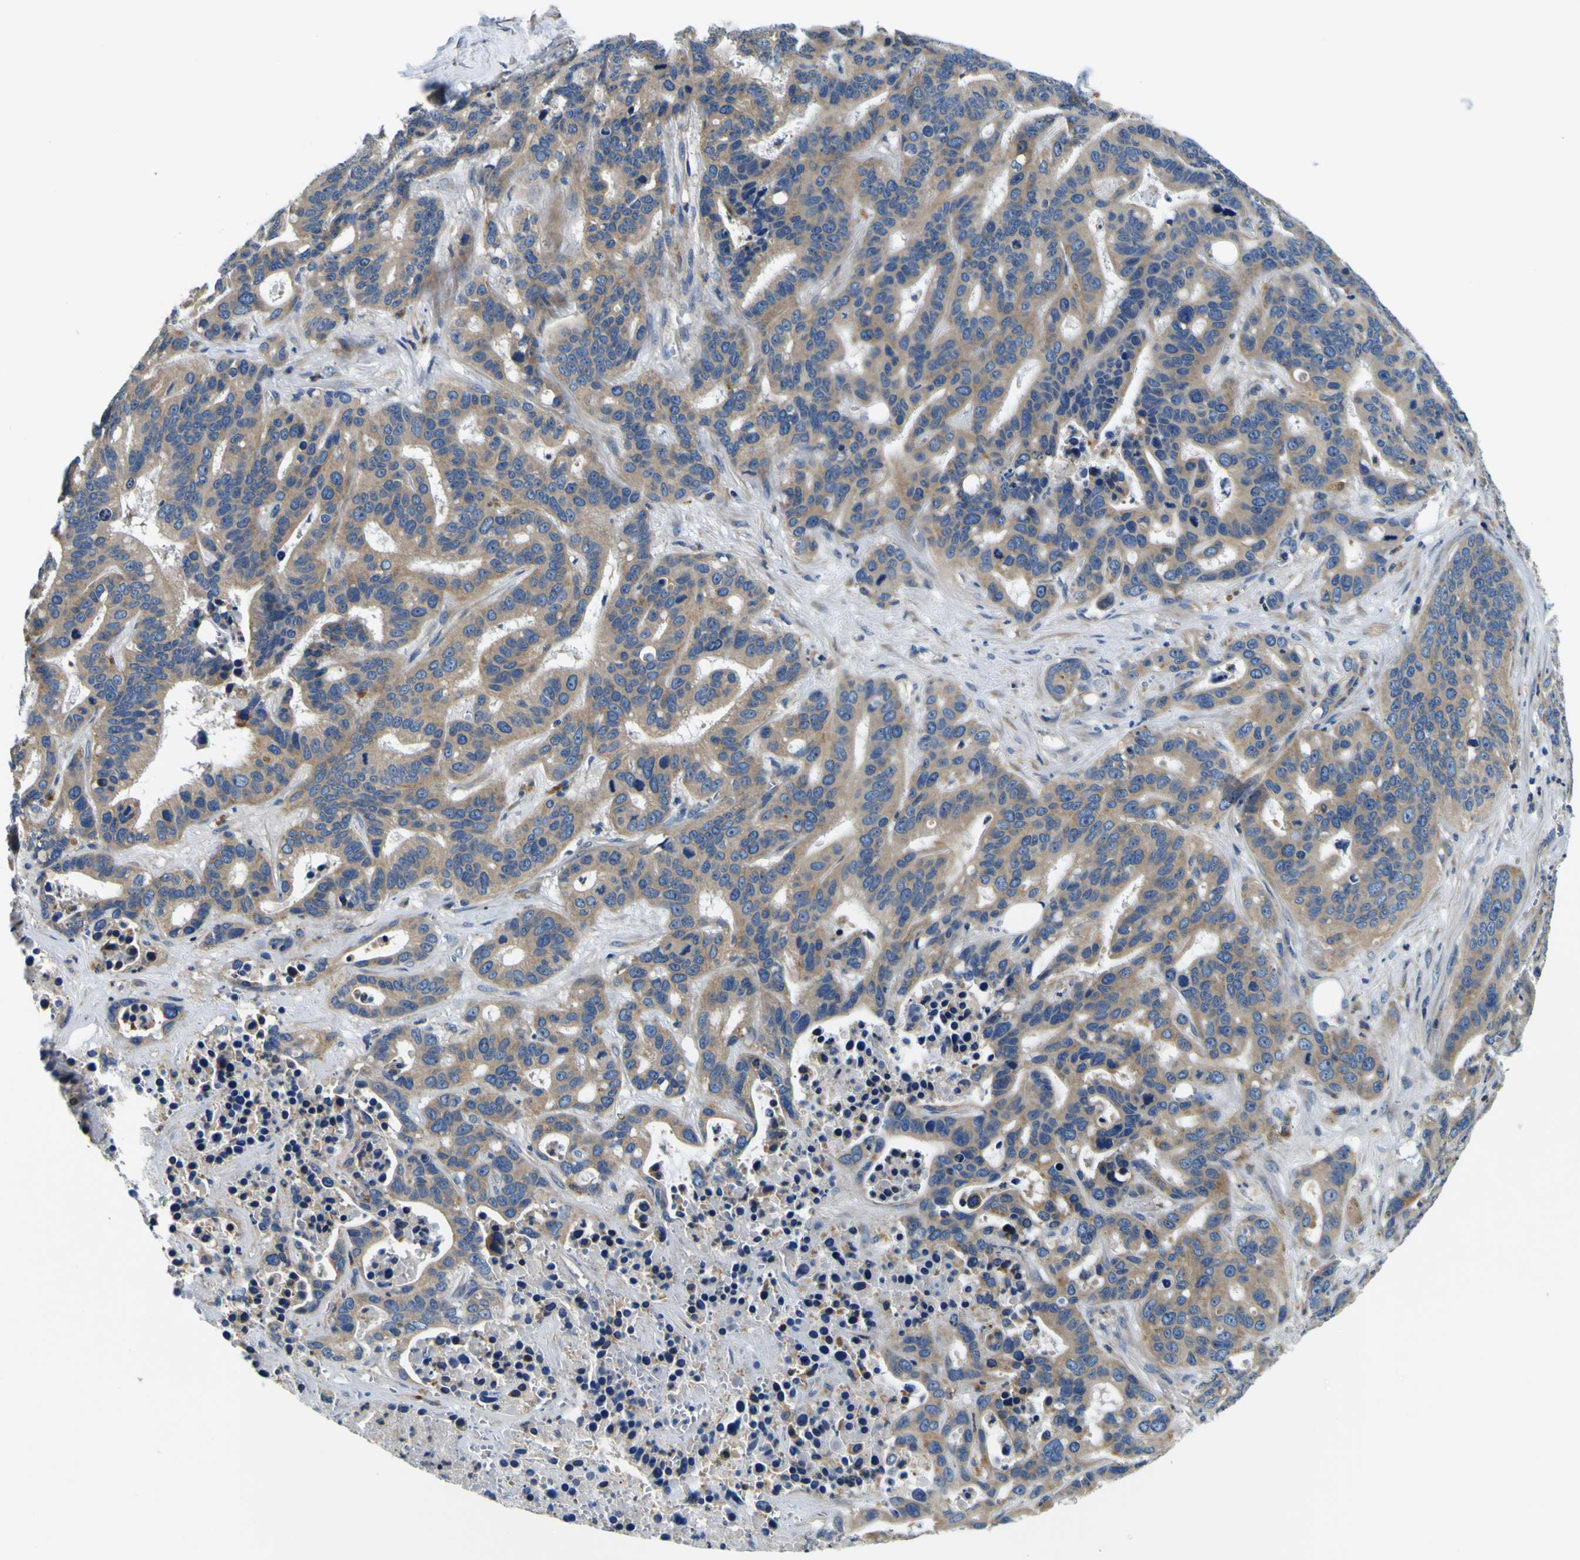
{"staining": {"intensity": "moderate", "quantity": ">75%", "location": "cytoplasmic/membranous"}, "tissue": "liver cancer", "cell_type": "Tumor cells", "image_type": "cancer", "snomed": [{"axis": "morphology", "description": "Cholangiocarcinoma"}, {"axis": "topography", "description": "Liver"}], "caption": "Immunohistochemistry micrograph of neoplastic tissue: human liver cholangiocarcinoma stained using immunohistochemistry (IHC) shows medium levels of moderate protein expression localized specifically in the cytoplasmic/membranous of tumor cells, appearing as a cytoplasmic/membranous brown color.", "gene": "CLSTN1", "patient": {"sex": "female", "age": 65}}